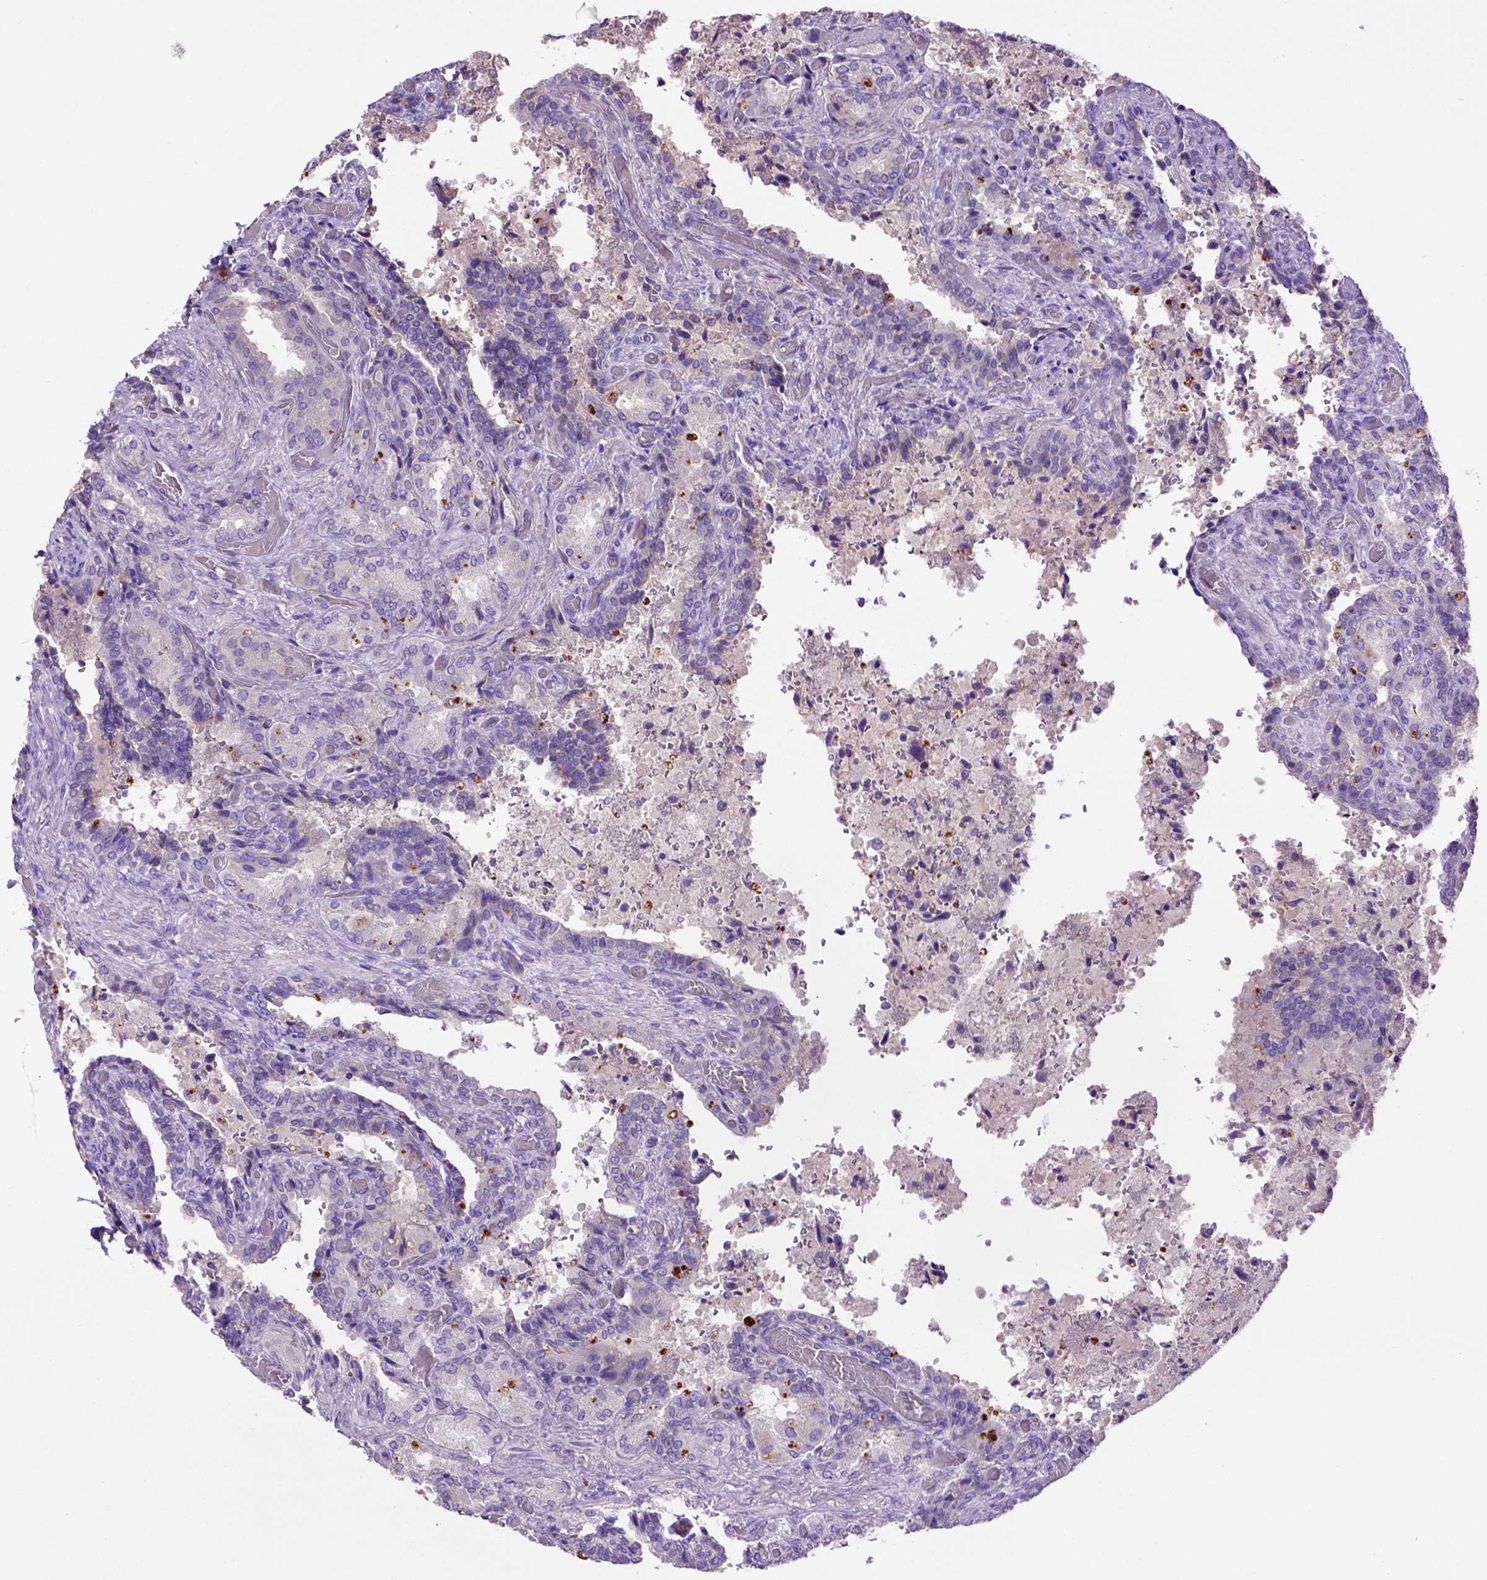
{"staining": {"intensity": "negative", "quantity": "none", "location": "none"}, "tissue": "seminal vesicle", "cell_type": "Glandular cells", "image_type": "normal", "snomed": [{"axis": "morphology", "description": "Normal tissue, NOS"}, {"axis": "topography", "description": "Seminal veicle"}], "caption": "This histopathology image is of normal seminal vesicle stained with immunohistochemistry to label a protein in brown with the nuclei are counter-stained blue. There is no staining in glandular cells. The staining is performed using DAB (3,3'-diaminobenzidine) brown chromogen with nuclei counter-stained in using hematoxylin.", "gene": "DEPDC1B", "patient": {"sex": "male", "age": 68}}